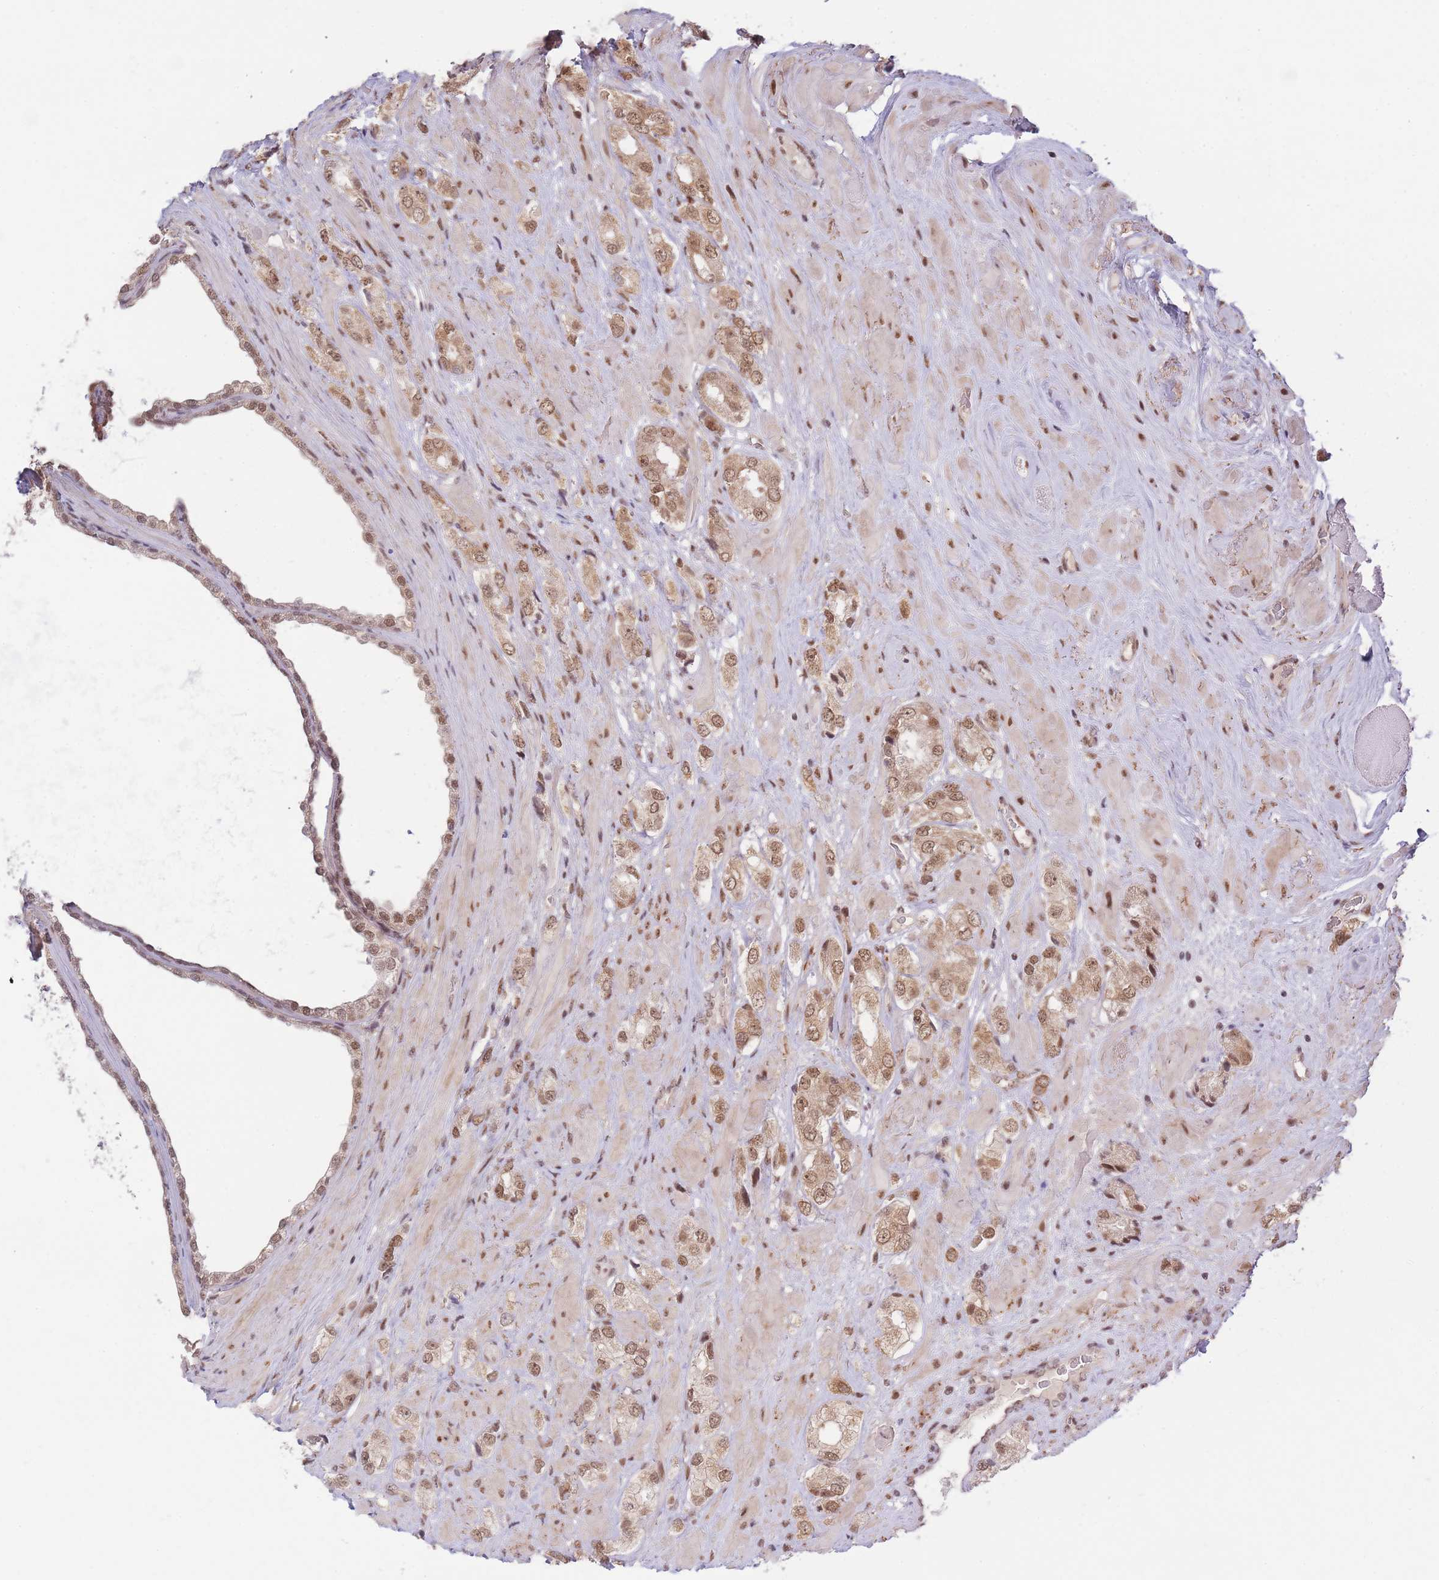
{"staining": {"intensity": "moderate", "quantity": ">75%", "location": "nuclear"}, "tissue": "prostate cancer", "cell_type": "Tumor cells", "image_type": "cancer", "snomed": [{"axis": "morphology", "description": "Adenocarcinoma, High grade"}, {"axis": "topography", "description": "Prostate and seminal vesicle, NOS"}], "caption": "This image demonstrates immunohistochemistry (IHC) staining of high-grade adenocarcinoma (prostate), with medium moderate nuclear staining in about >75% of tumor cells.", "gene": "CARD8", "patient": {"sex": "male", "age": 64}}